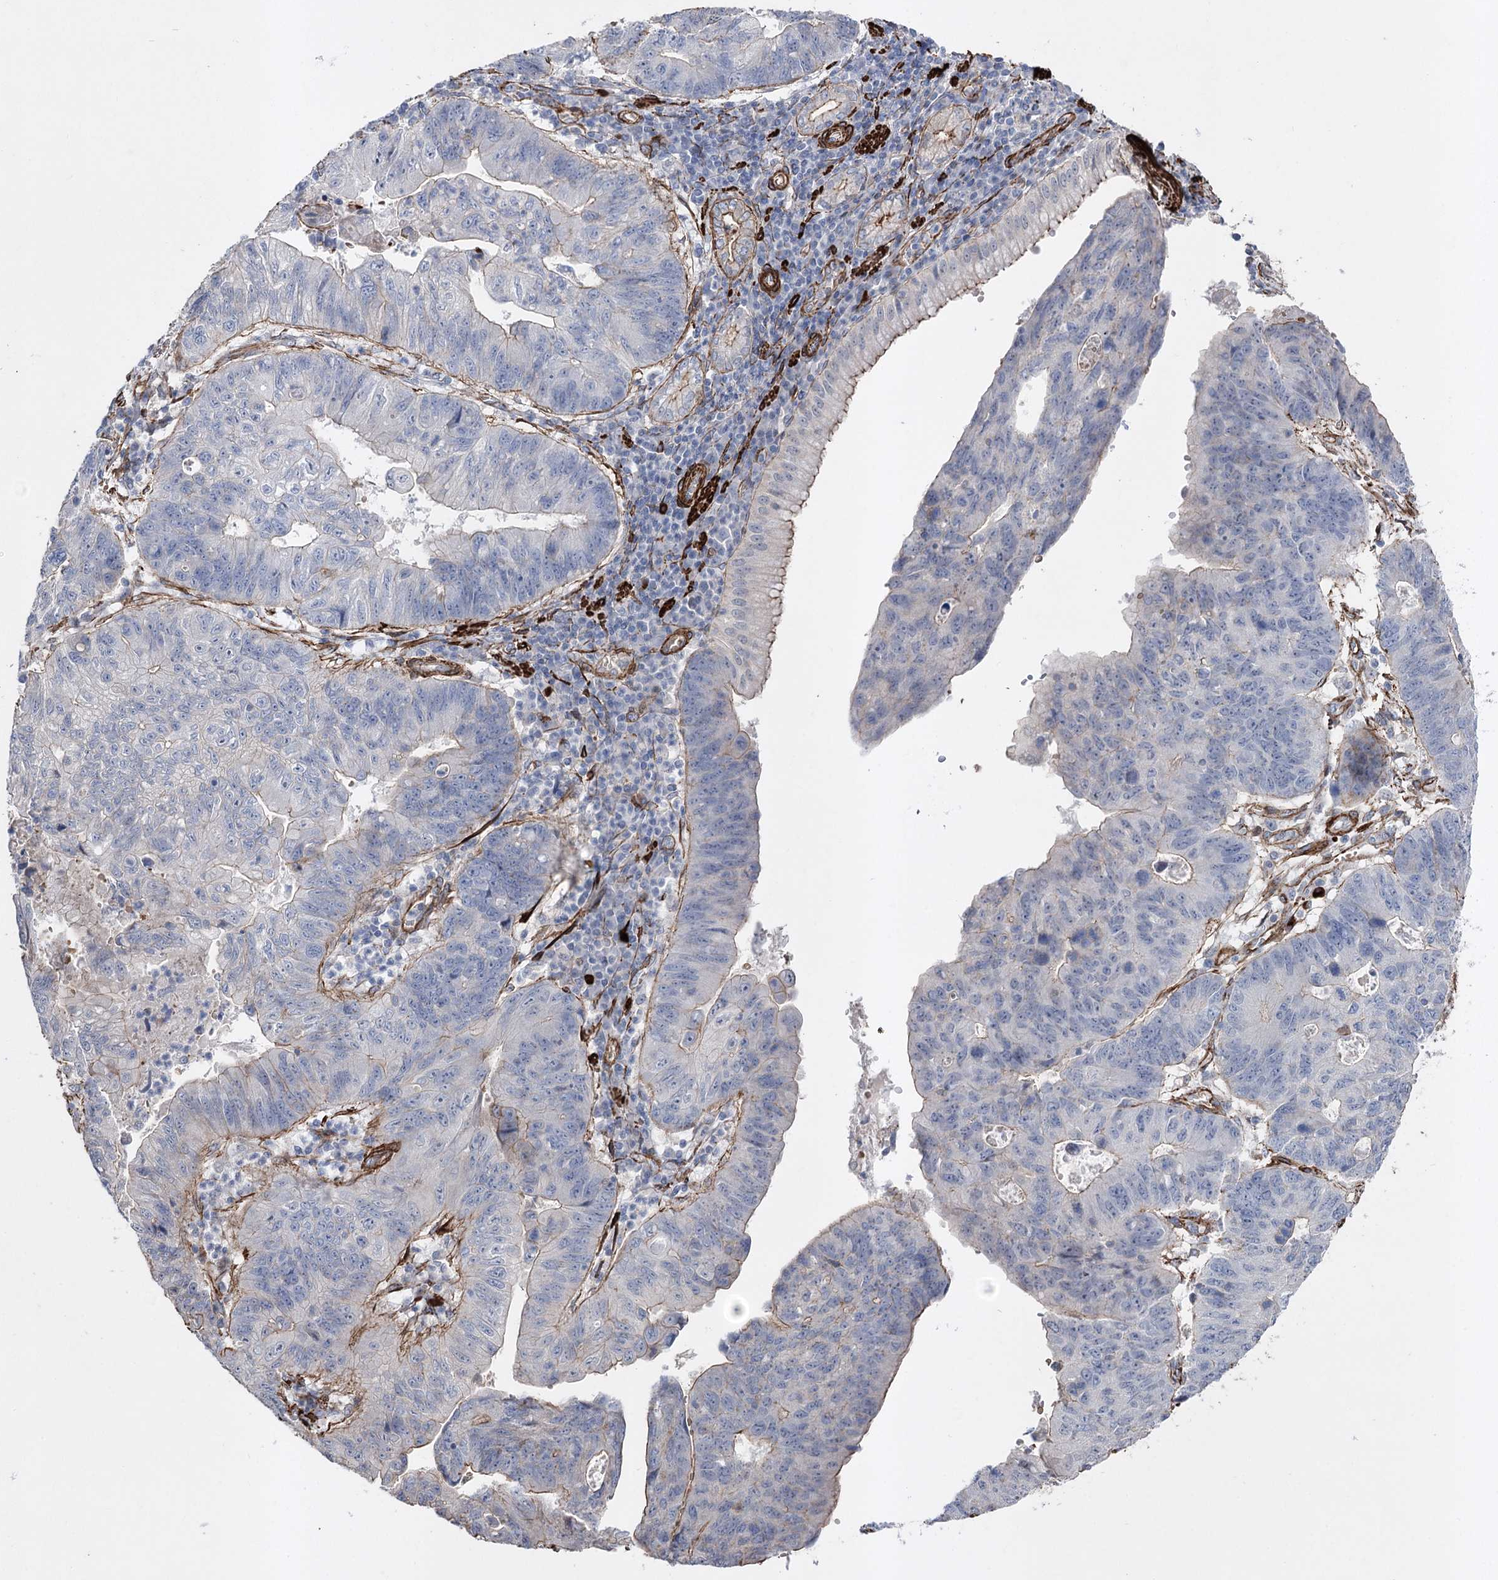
{"staining": {"intensity": "weak", "quantity": "25%-75%", "location": "cytoplasmic/membranous"}, "tissue": "stomach cancer", "cell_type": "Tumor cells", "image_type": "cancer", "snomed": [{"axis": "morphology", "description": "Adenocarcinoma, NOS"}, {"axis": "topography", "description": "Stomach"}], "caption": "A brown stain highlights weak cytoplasmic/membranous positivity of a protein in human adenocarcinoma (stomach) tumor cells.", "gene": "ARHGAP20", "patient": {"sex": "male", "age": 59}}